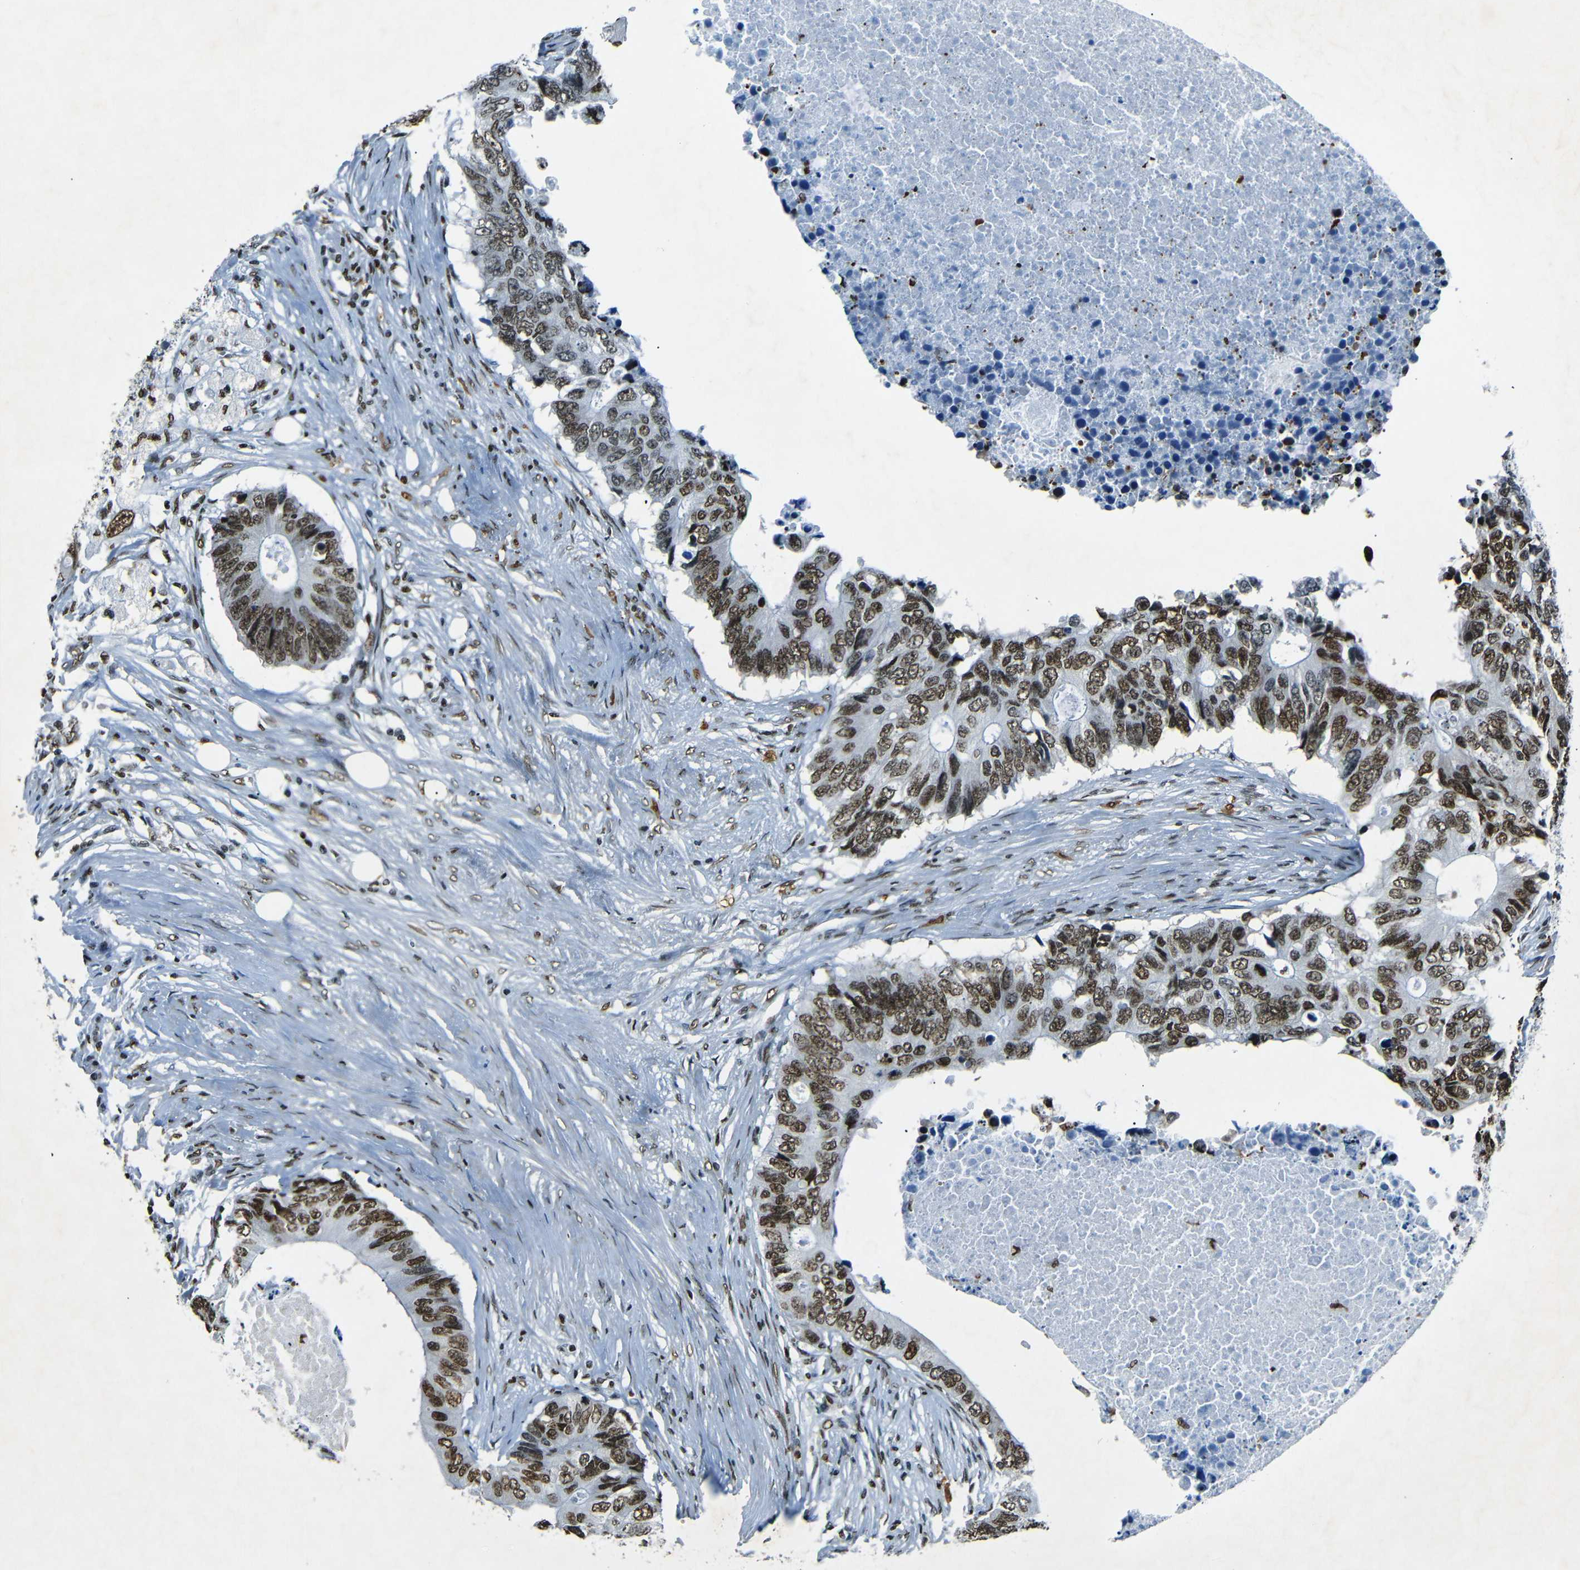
{"staining": {"intensity": "strong", "quantity": ">75%", "location": "nuclear"}, "tissue": "colorectal cancer", "cell_type": "Tumor cells", "image_type": "cancer", "snomed": [{"axis": "morphology", "description": "Adenocarcinoma, NOS"}, {"axis": "topography", "description": "Colon"}], "caption": "Adenocarcinoma (colorectal) was stained to show a protein in brown. There is high levels of strong nuclear positivity in about >75% of tumor cells. (DAB (3,3'-diaminobenzidine) IHC with brightfield microscopy, high magnification).", "gene": "HMGN1", "patient": {"sex": "male", "age": 71}}